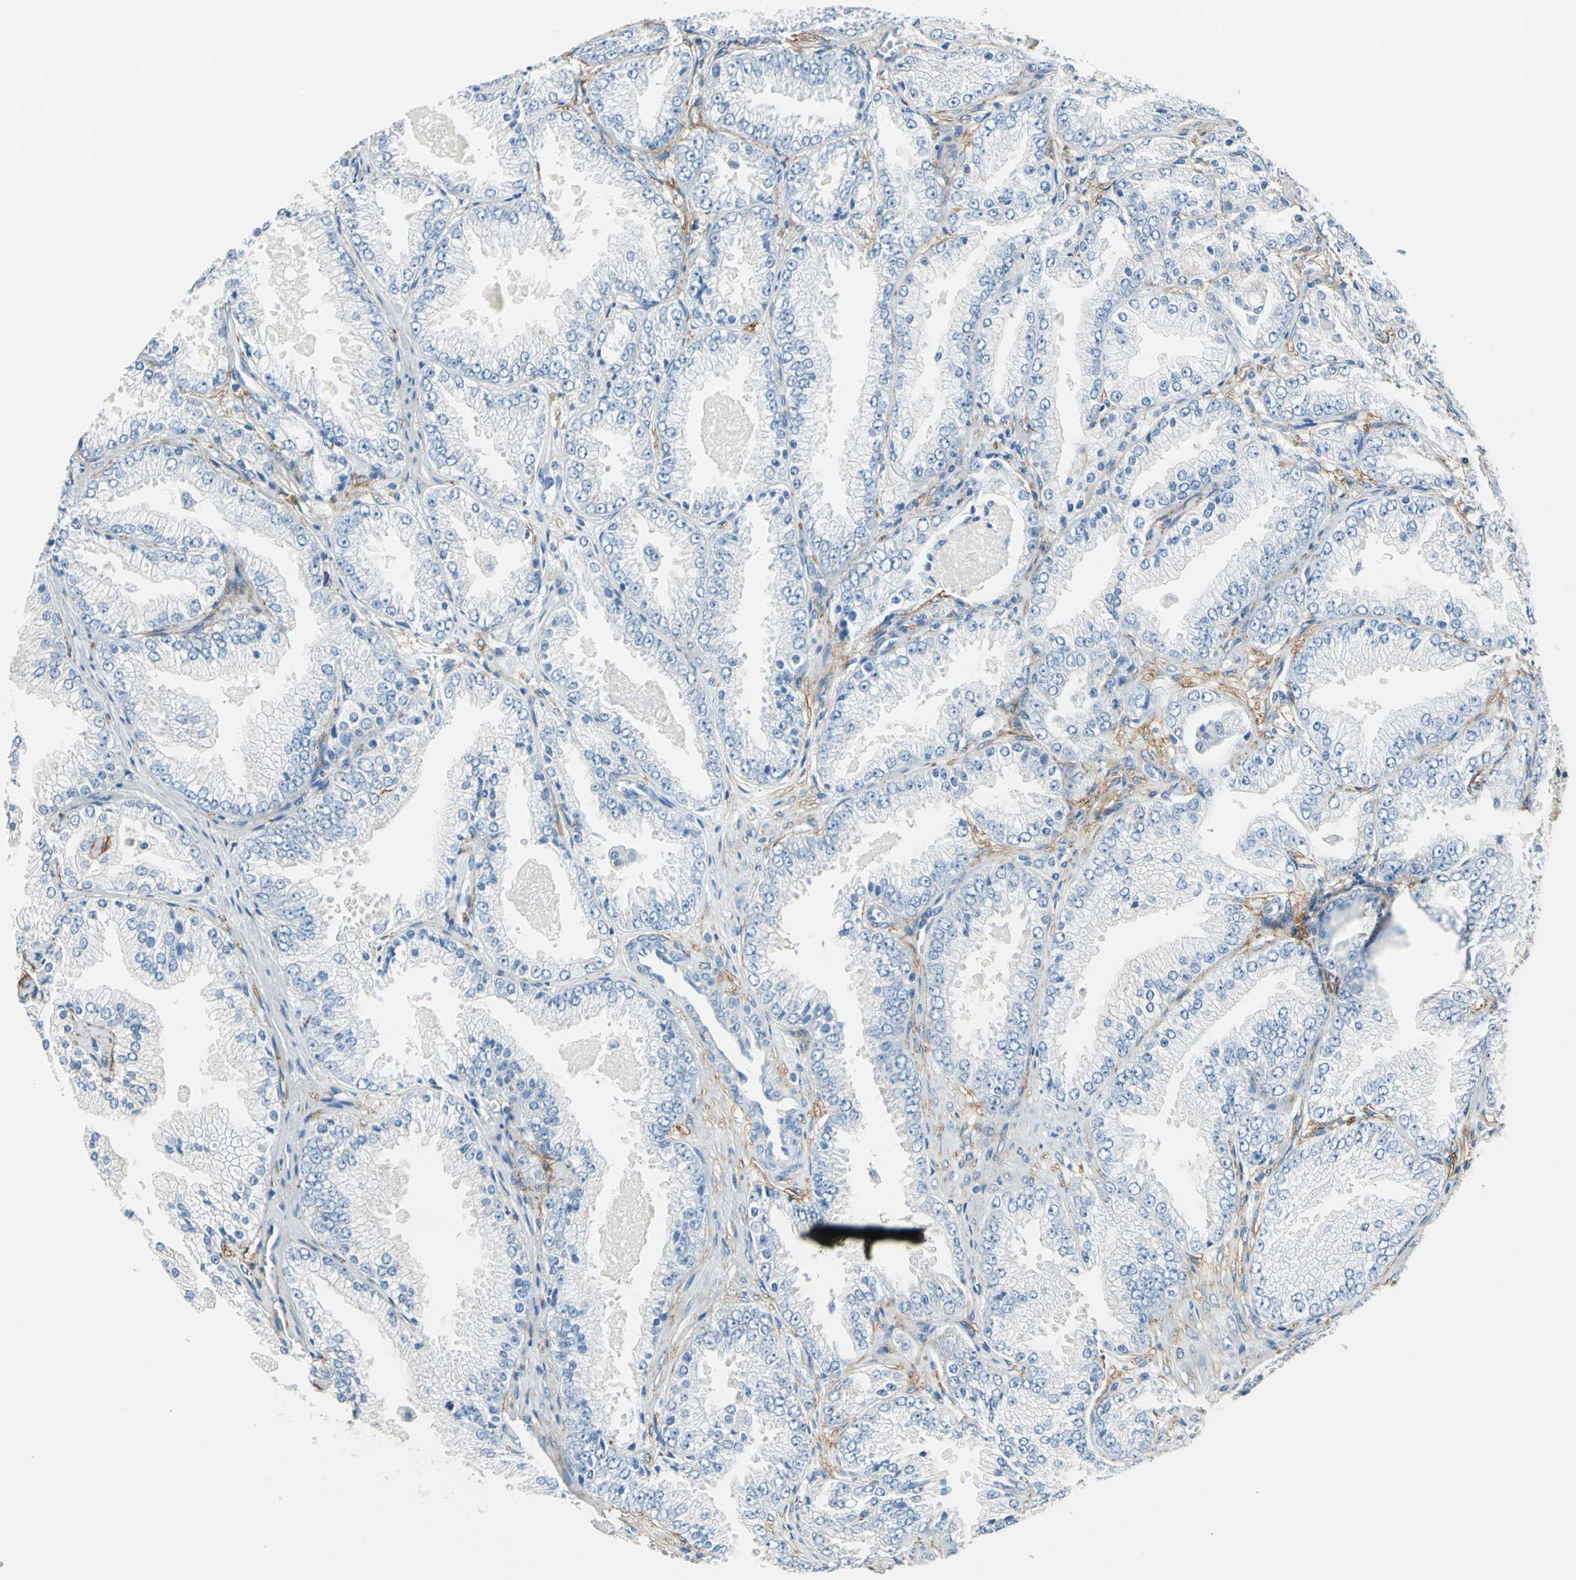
{"staining": {"intensity": "negative", "quantity": "none", "location": "none"}, "tissue": "prostate cancer", "cell_type": "Tumor cells", "image_type": "cancer", "snomed": [{"axis": "morphology", "description": "Adenocarcinoma, High grade"}, {"axis": "topography", "description": "Prostate"}], "caption": "This histopathology image is of high-grade adenocarcinoma (prostate) stained with immunohistochemistry (IHC) to label a protein in brown with the nuclei are counter-stained blue. There is no expression in tumor cells.", "gene": "AKAP12", "patient": {"sex": "male", "age": 61}}